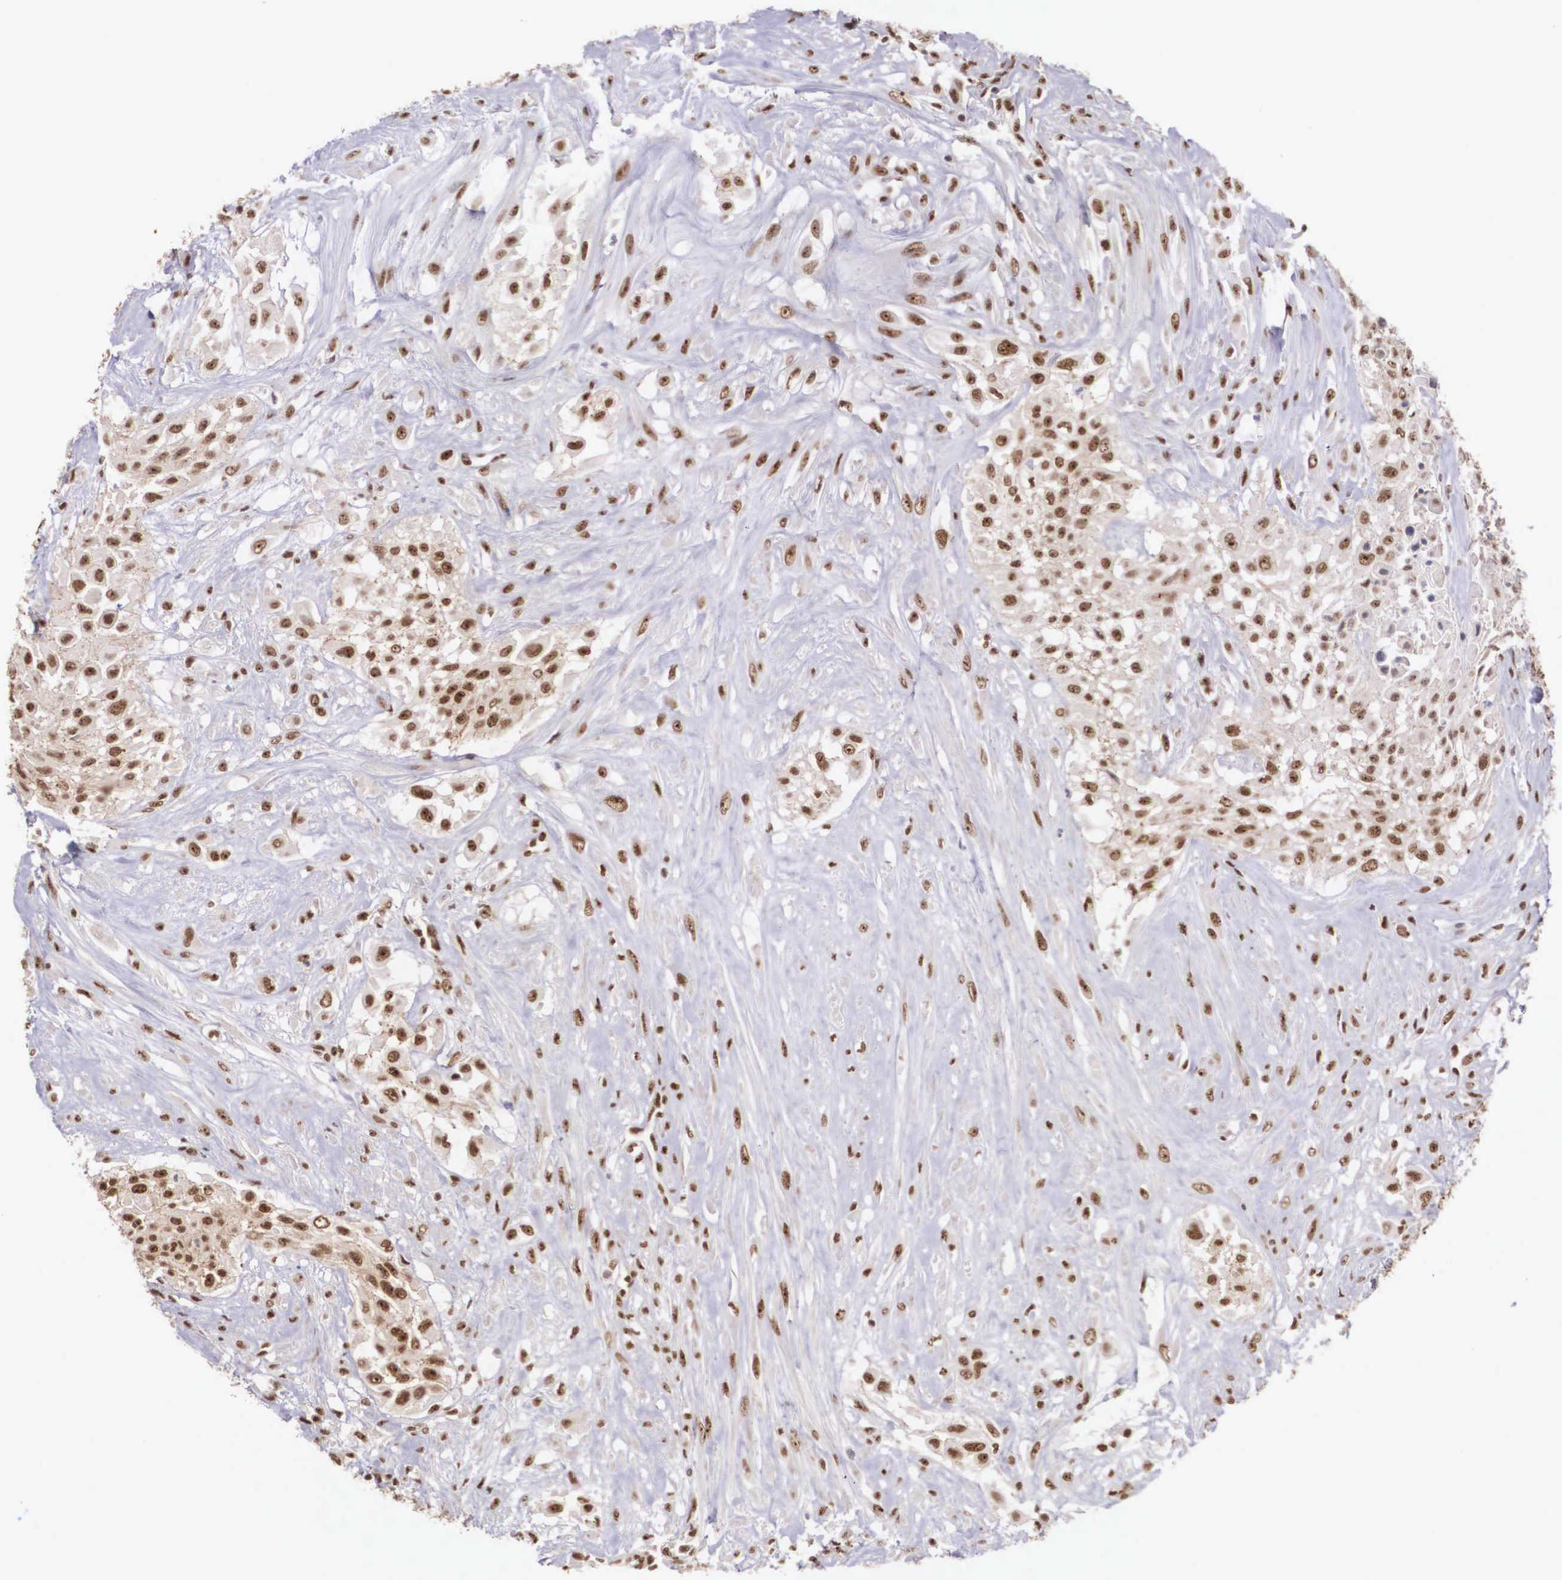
{"staining": {"intensity": "moderate", "quantity": ">75%", "location": "cytoplasmic/membranous,nuclear"}, "tissue": "urothelial cancer", "cell_type": "Tumor cells", "image_type": "cancer", "snomed": [{"axis": "morphology", "description": "Urothelial carcinoma, High grade"}, {"axis": "topography", "description": "Urinary bladder"}], "caption": "Urothelial carcinoma (high-grade) tissue displays moderate cytoplasmic/membranous and nuclear expression in approximately >75% of tumor cells, visualized by immunohistochemistry.", "gene": "POLR2F", "patient": {"sex": "male", "age": 57}}